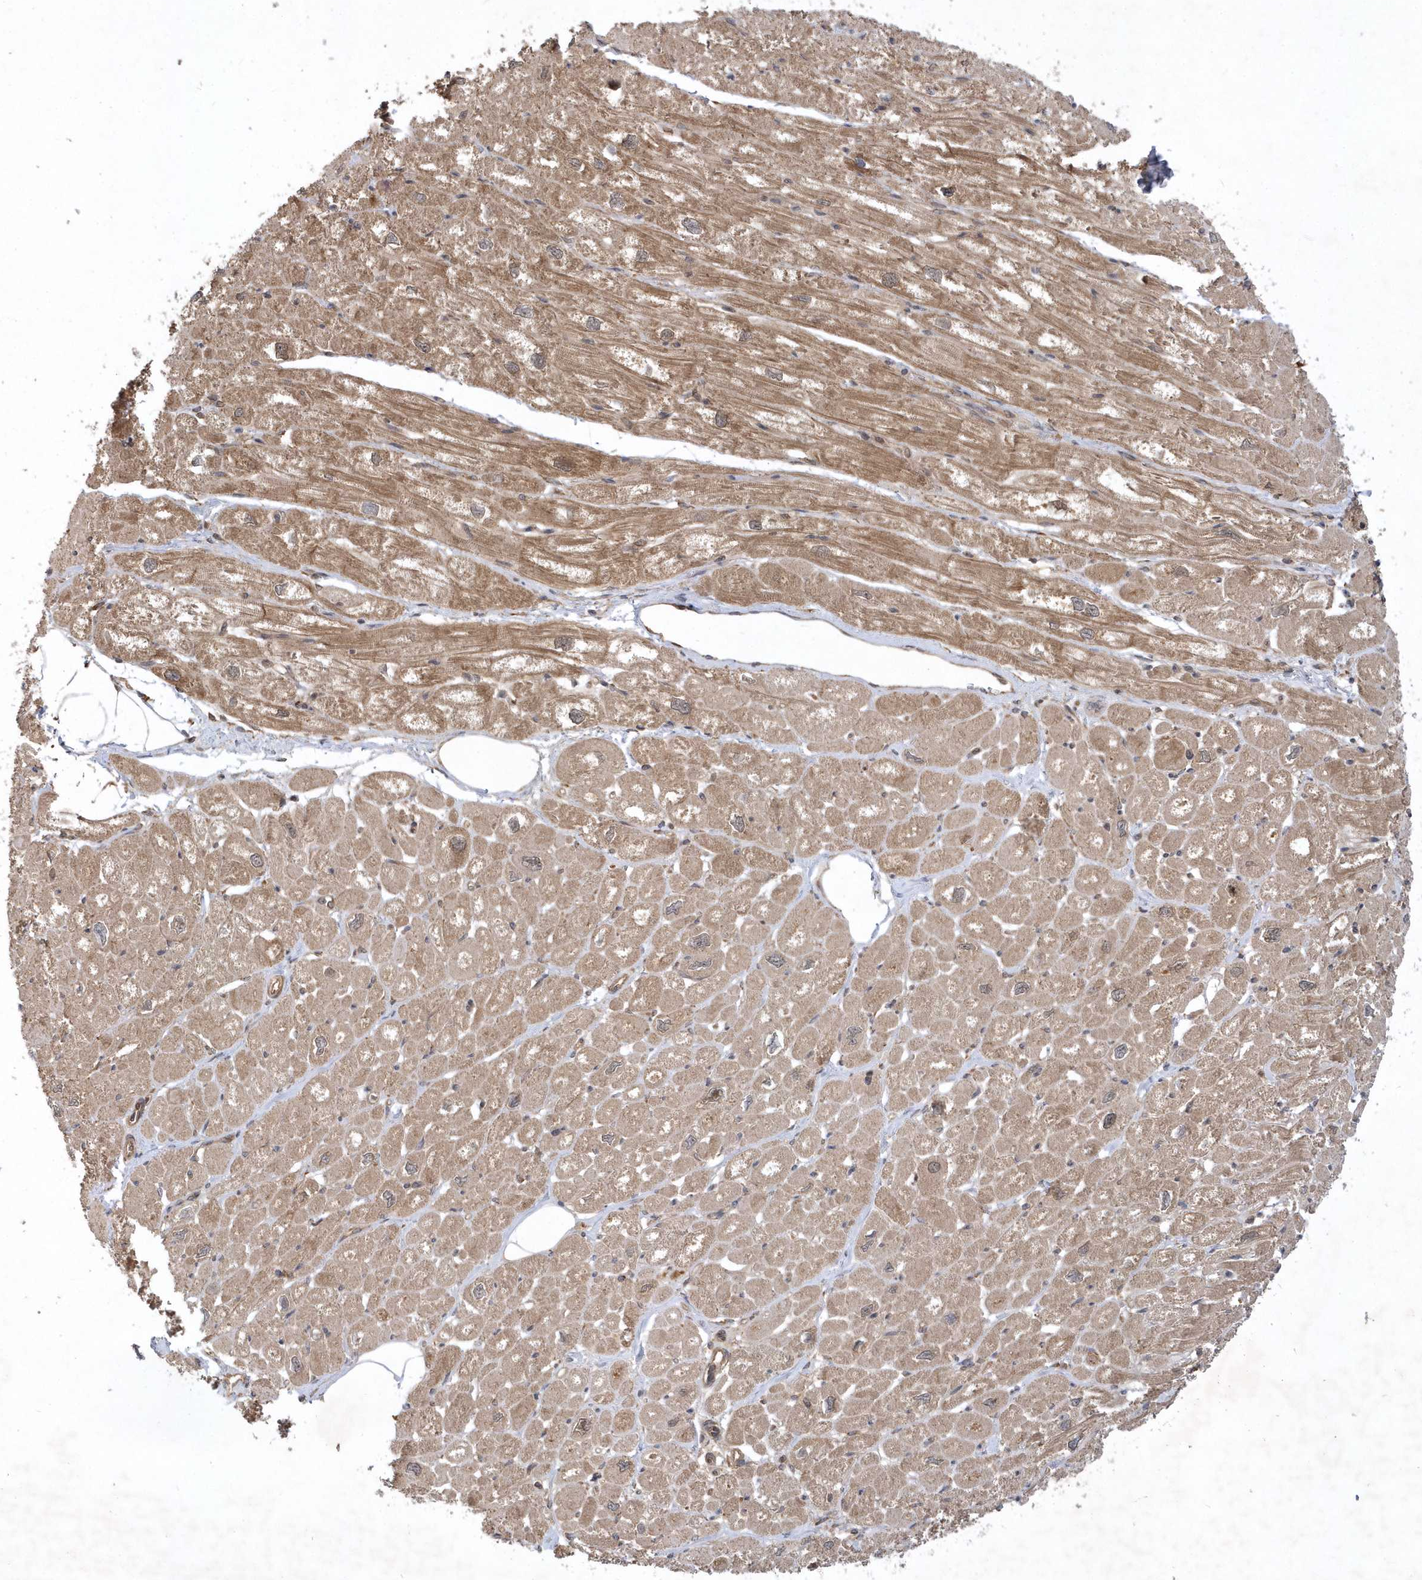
{"staining": {"intensity": "moderate", "quantity": ">75%", "location": "cytoplasmic/membranous"}, "tissue": "heart muscle", "cell_type": "Cardiomyocytes", "image_type": "normal", "snomed": [{"axis": "morphology", "description": "Normal tissue, NOS"}, {"axis": "topography", "description": "Heart"}], "caption": "Immunohistochemical staining of normal human heart muscle exhibits medium levels of moderate cytoplasmic/membranous expression in about >75% of cardiomyocytes.", "gene": "GFM2", "patient": {"sex": "male", "age": 50}}